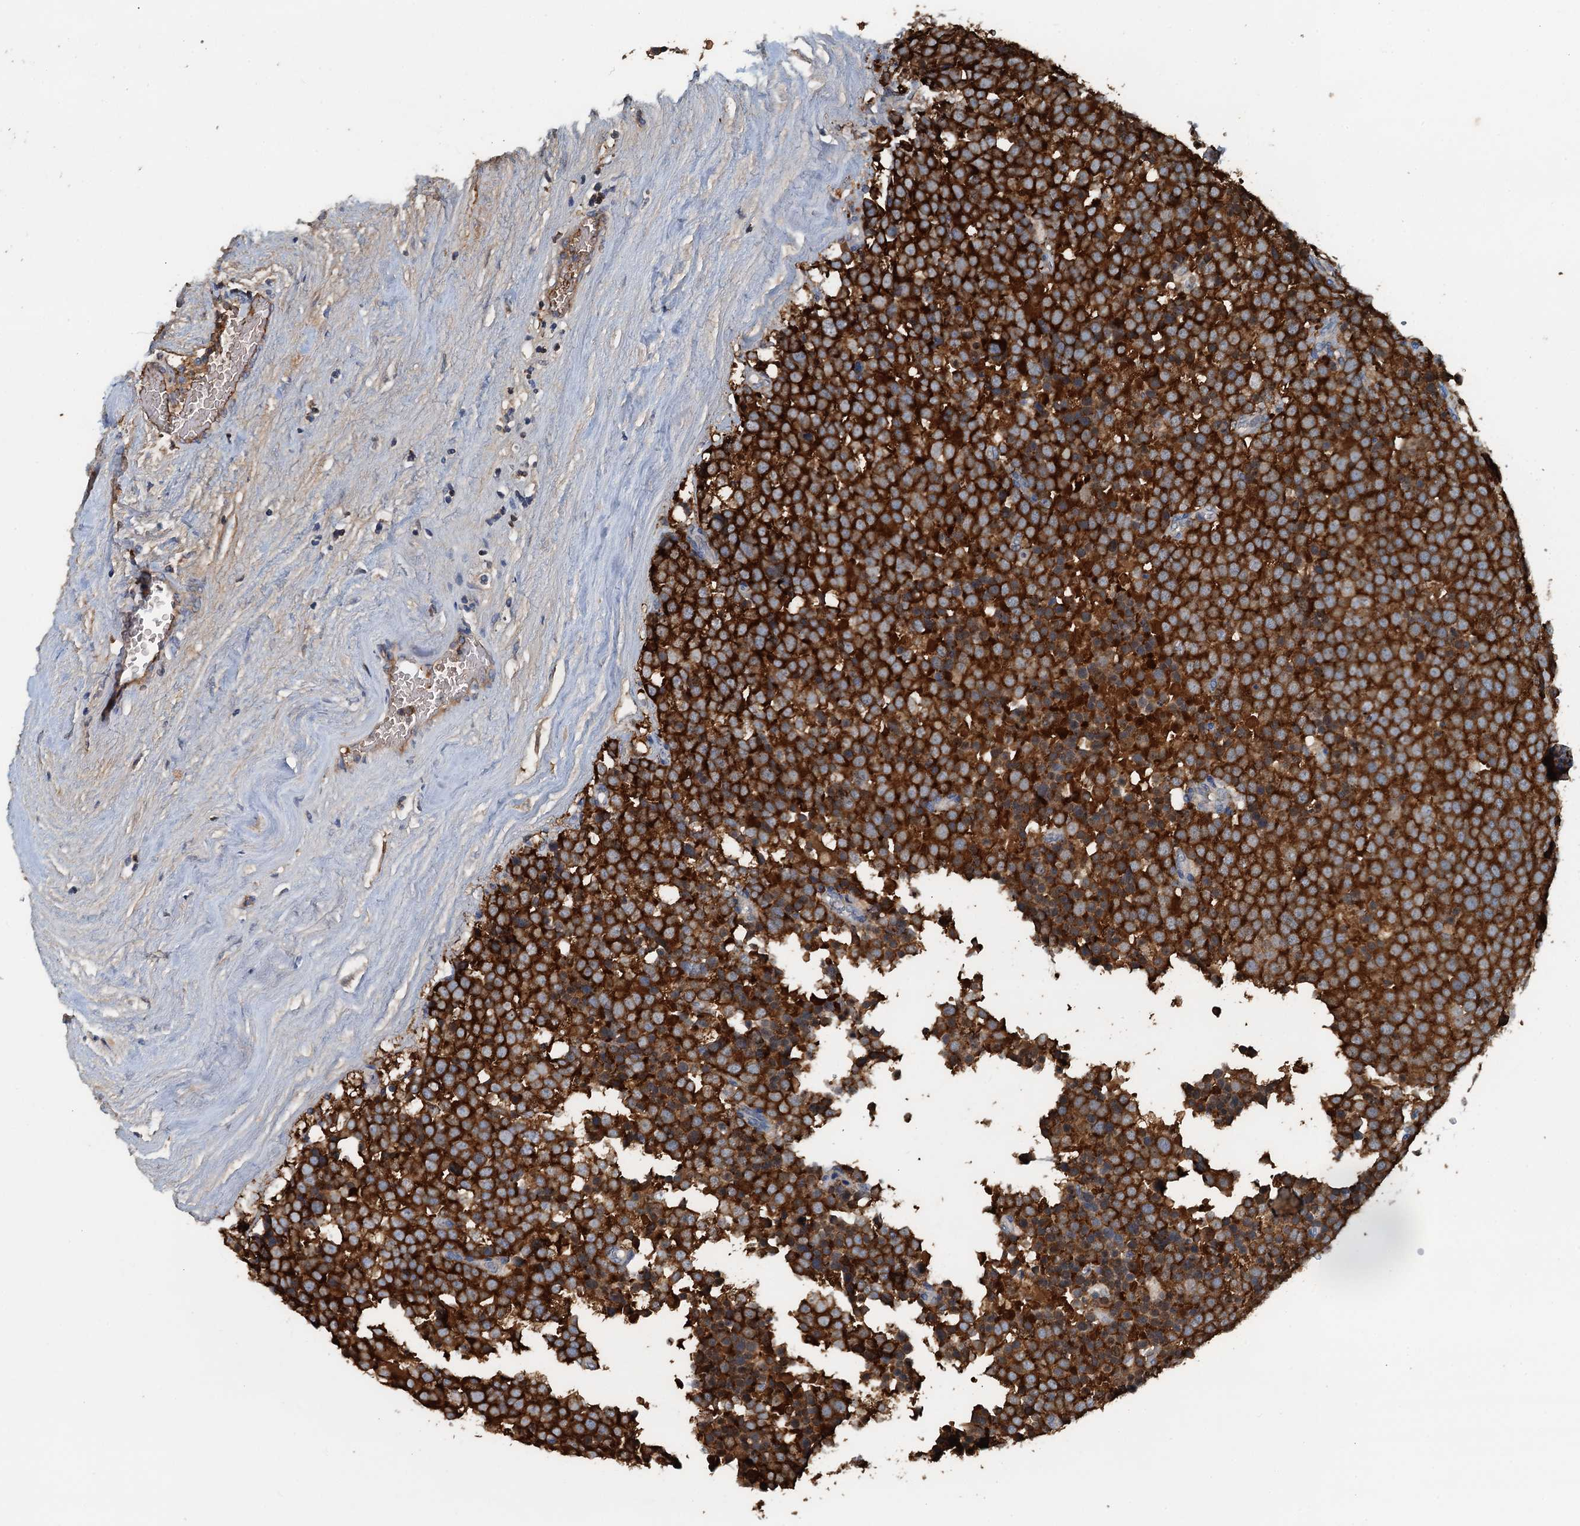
{"staining": {"intensity": "strong", "quantity": ">75%", "location": "cytoplasmic/membranous"}, "tissue": "testis cancer", "cell_type": "Tumor cells", "image_type": "cancer", "snomed": [{"axis": "morphology", "description": "Seminoma, NOS"}, {"axis": "topography", "description": "Testis"}], "caption": "IHC (DAB (3,3'-diaminobenzidine)) staining of human seminoma (testis) displays strong cytoplasmic/membranous protein expression in about >75% of tumor cells.", "gene": "LSM14B", "patient": {"sex": "male", "age": 71}}